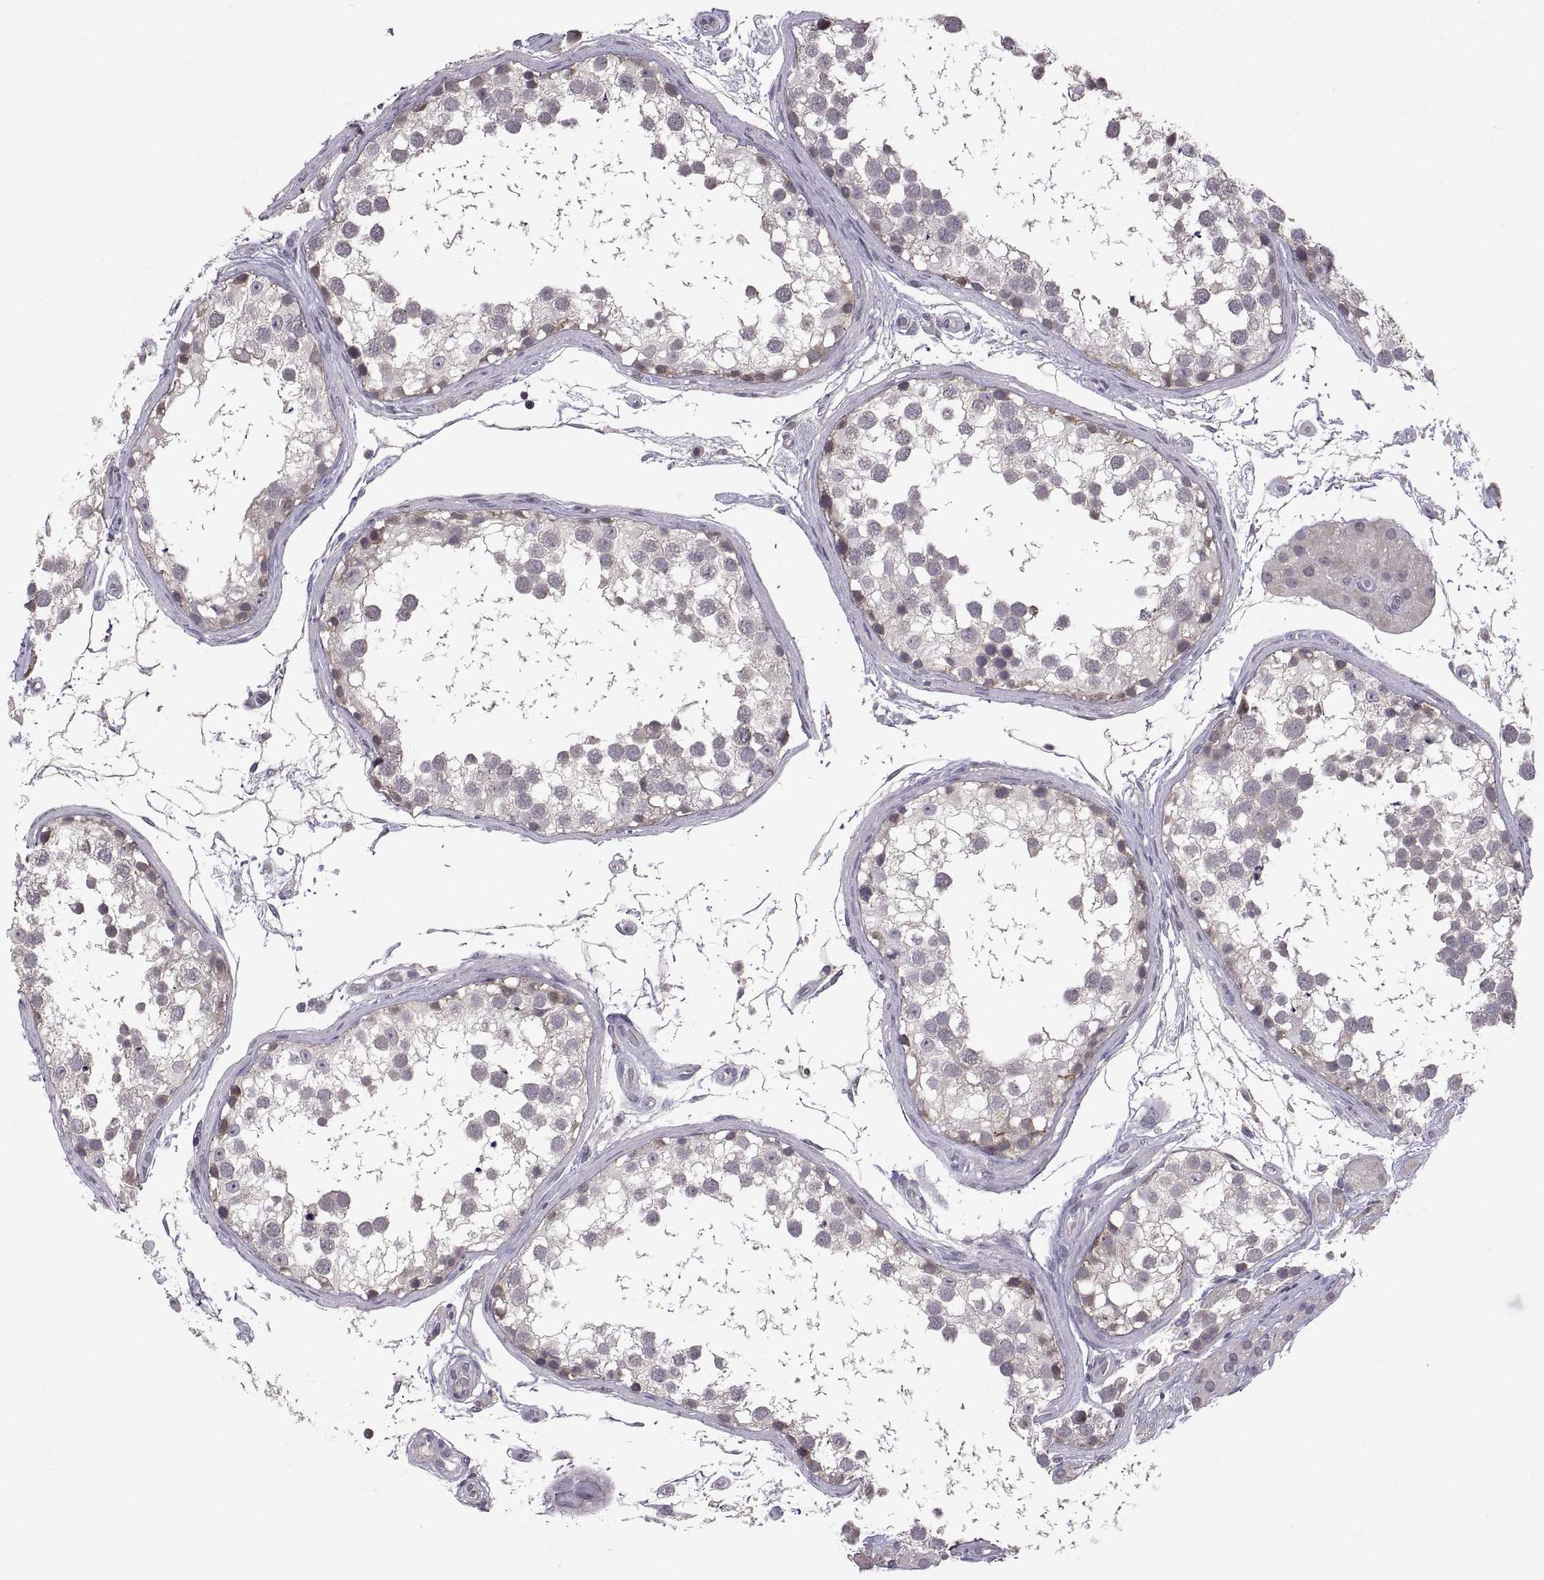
{"staining": {"intensity": "strong", "quantity": "<25%", "location": "cytoplasmic/membranous"}, "tissue": "testis", "cell_type": "Cells in seminiferous ducts", "image_type": "normal", "snomed": [{"axis": "morphology", "description": "Normal tissue, NOS"}, {"axis": "morphology", "description": "Seminoma, NOS"}, {"axis": "topography", "description": "Testis"}], "caption": "Testis was stained to show a protein in brown. There is medium levels of strong cytoplasmic/membranous positivity in approximately <25% of cells in seminiferous ducts. (DAB = brown stain, brightfield microscopy at high magnification).", "gene": "LAMA1", "patient": {"sex": "male", "age": 65}}